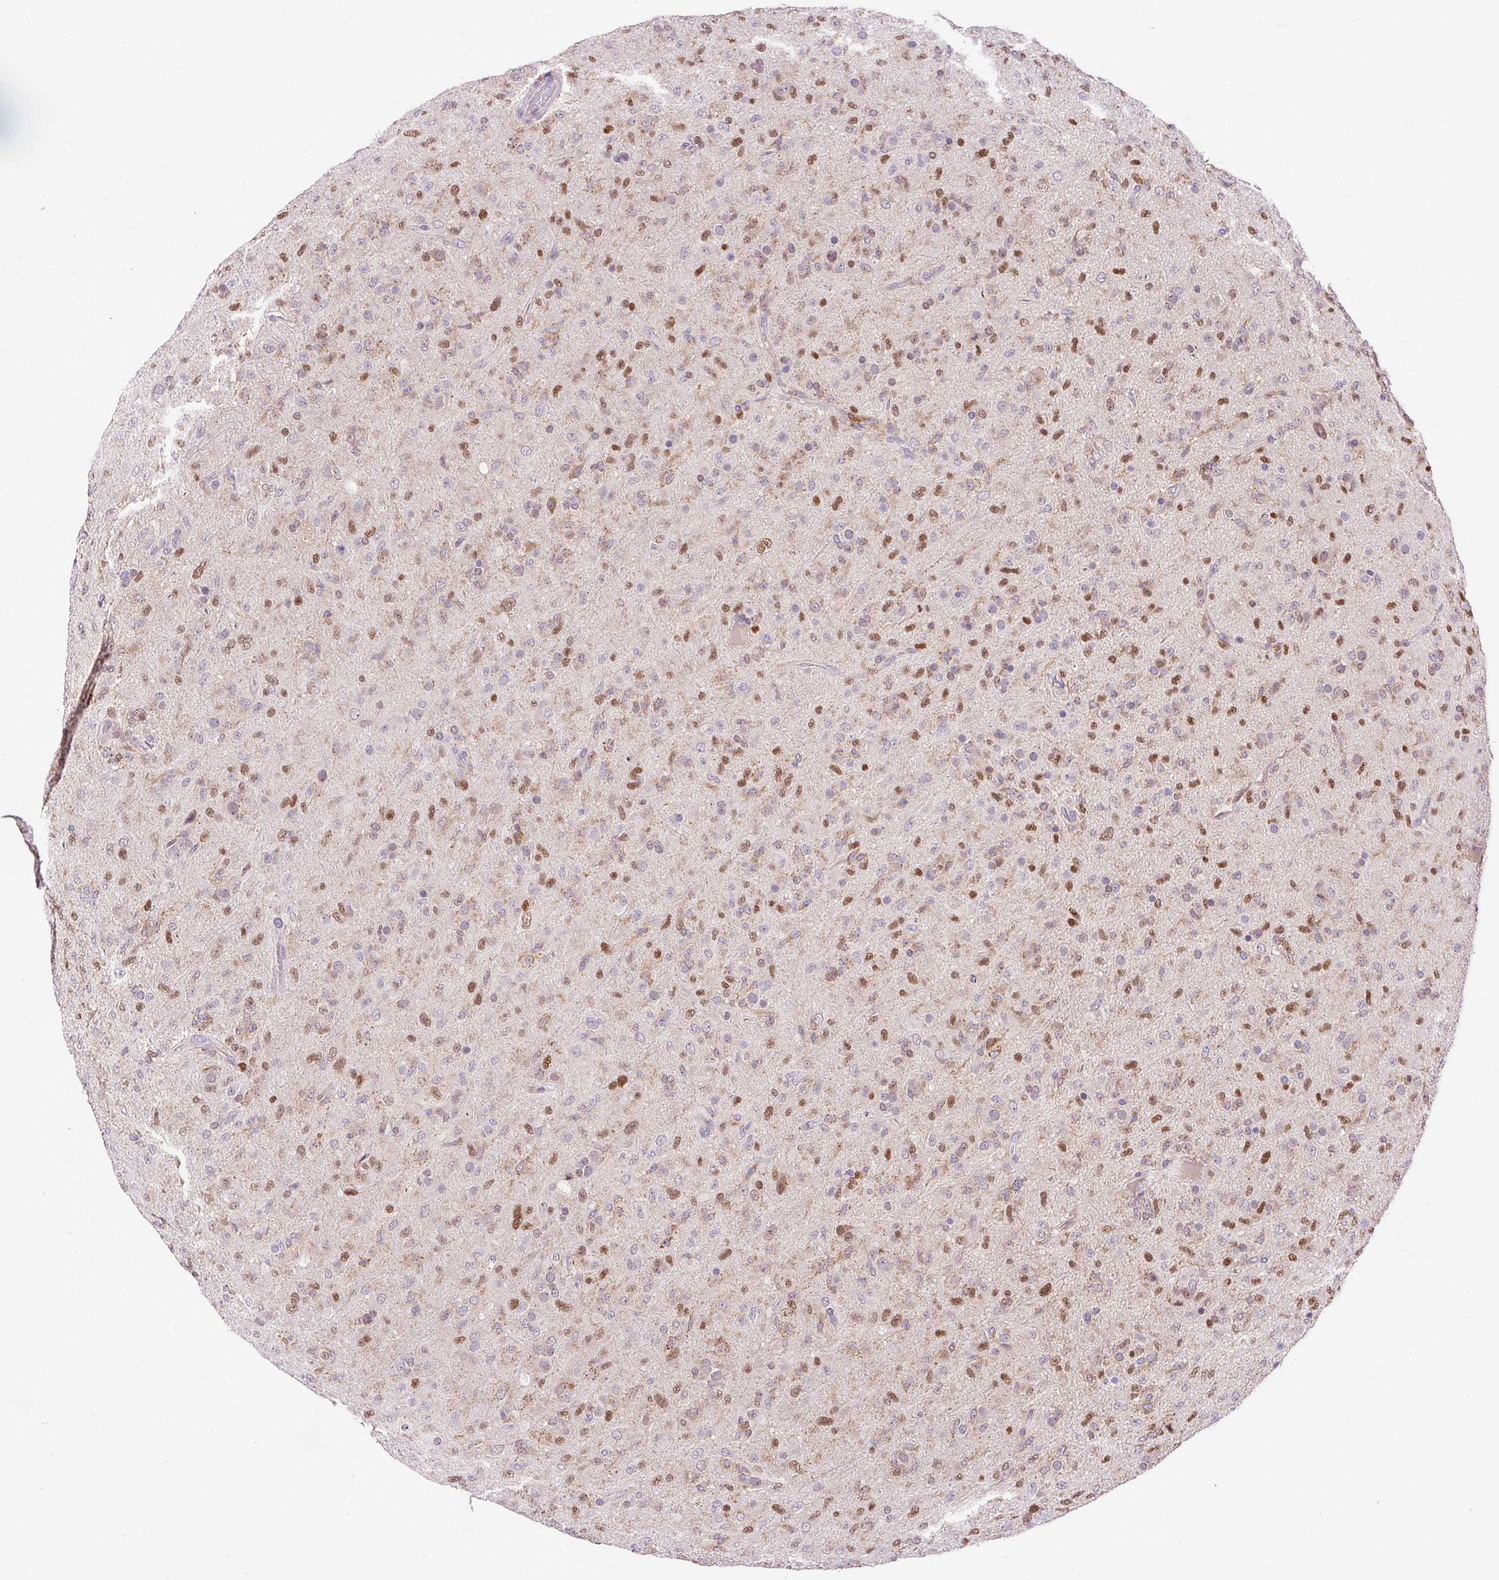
{"staining": {"intensity": "moderate", "quantity": "25%-75%", "location": "nuclear"}, "tissue": "glioma", "cell_type": "Tumor cells", "image_type": "cancer", "snomed": [{"axis": "morphology", "description": "Glioma, malignant, Low grade"}, {"axis": "topography", "description": "Brain"}], "caption": "A brown stain highlights moderate nuclear staining of a protein in malignant glioma (low-grade) tumor cells. Immunohistochemistry (ihc) stains the protein in brown and the nuclei are stained blue.", "gene": "CARD11", "patient": {"sex": "male", "age": 65}}